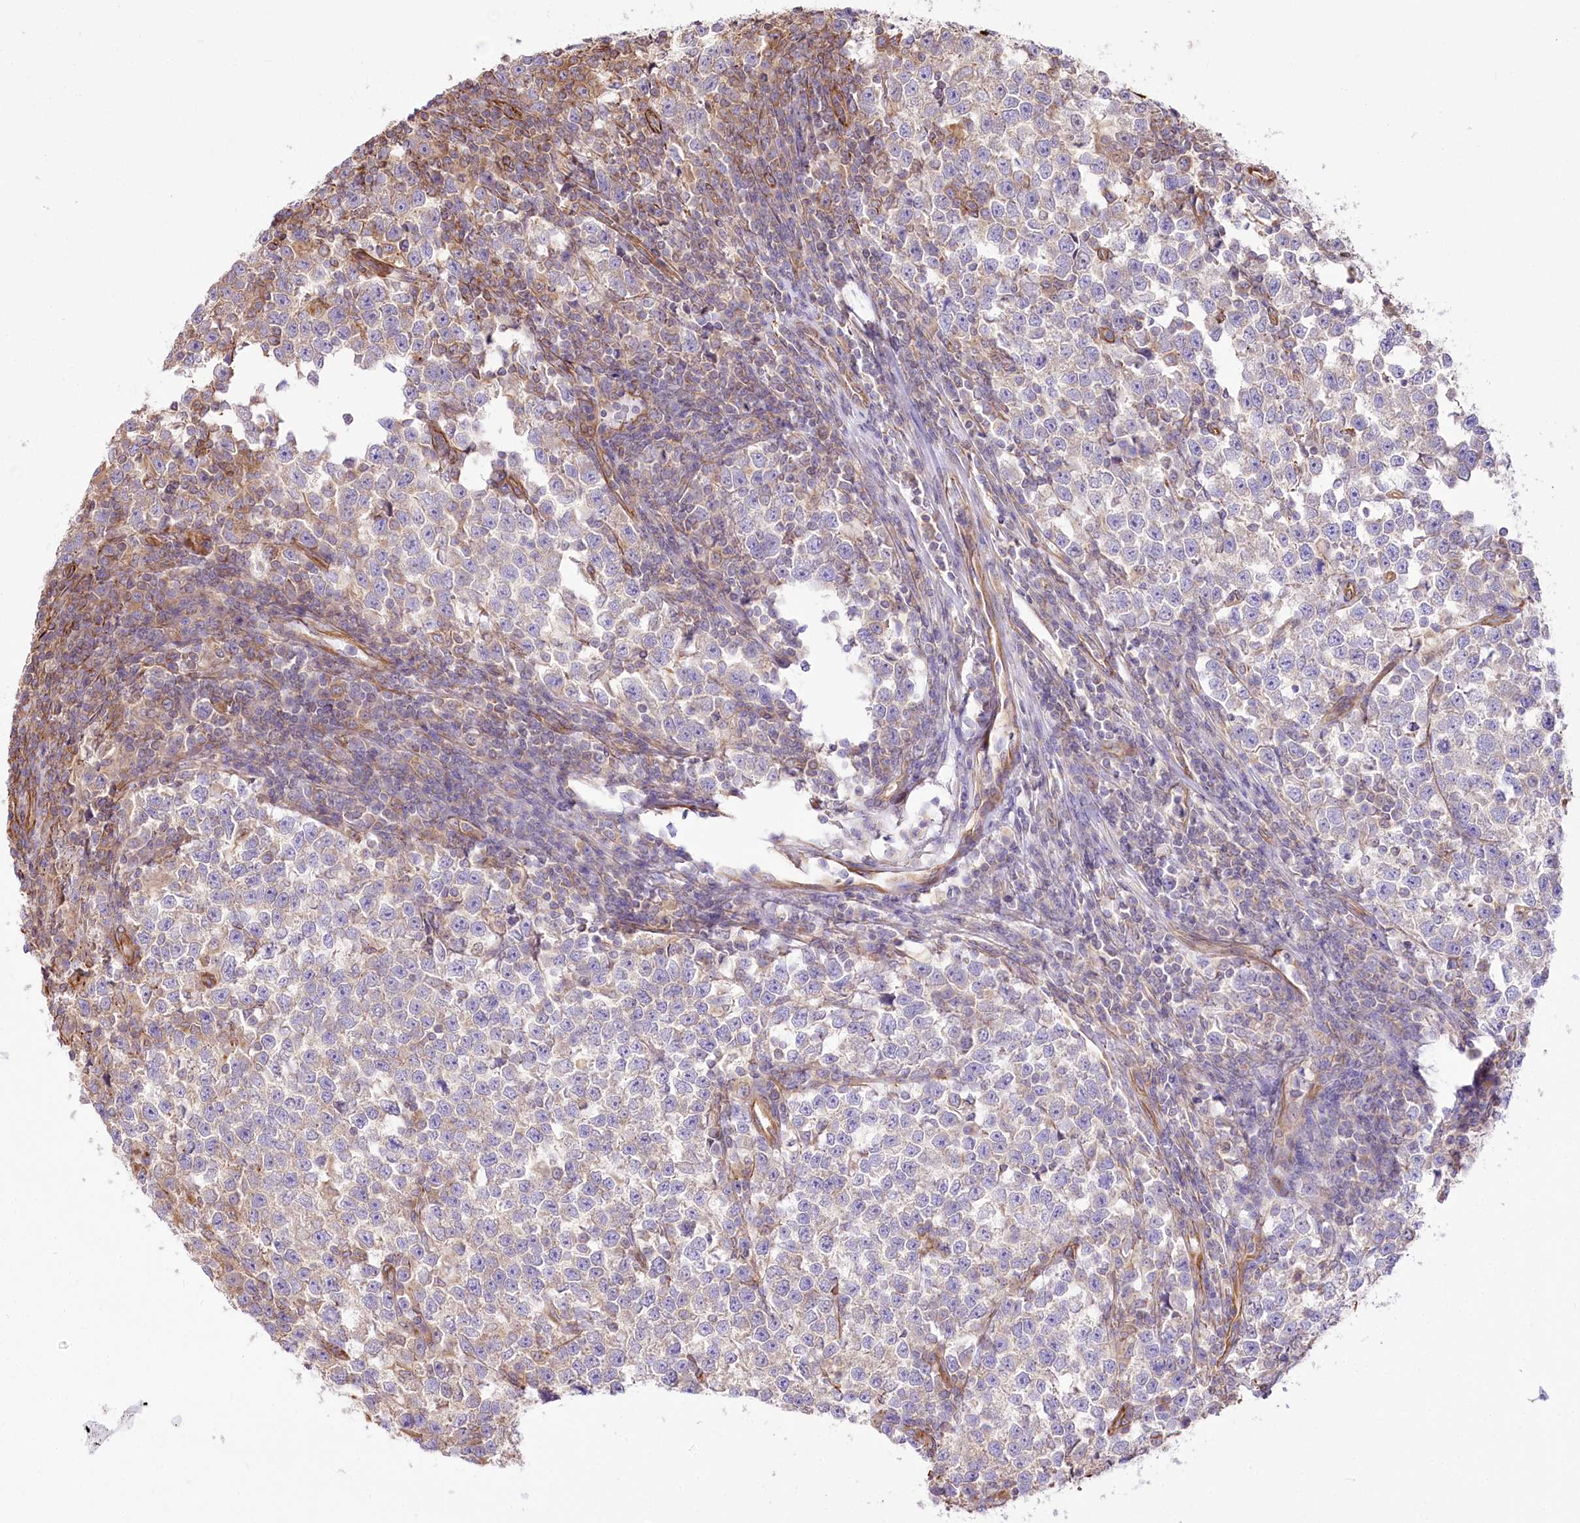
{"staining": {"intensity": "negative", "quantity": "none", "location": "none"}, "tissue": "testis cancer", "cell_type": "Tumor cells", "image_type": "cancer", "snomed": [{"axis": "morphology", "description": "Normal tissue, NOS"}, {"axis": "morphology", "description": "Seminoma, NOS"}, {"axis": "topography", "description": "Testis"}], "caption": "An immunohistochemistry image of seminoma (testis) is shown. There is no staining in tumor cells of seminoma (testis).", "gene": "TTC1", "patient": {"sex": "male", "age": 43}}